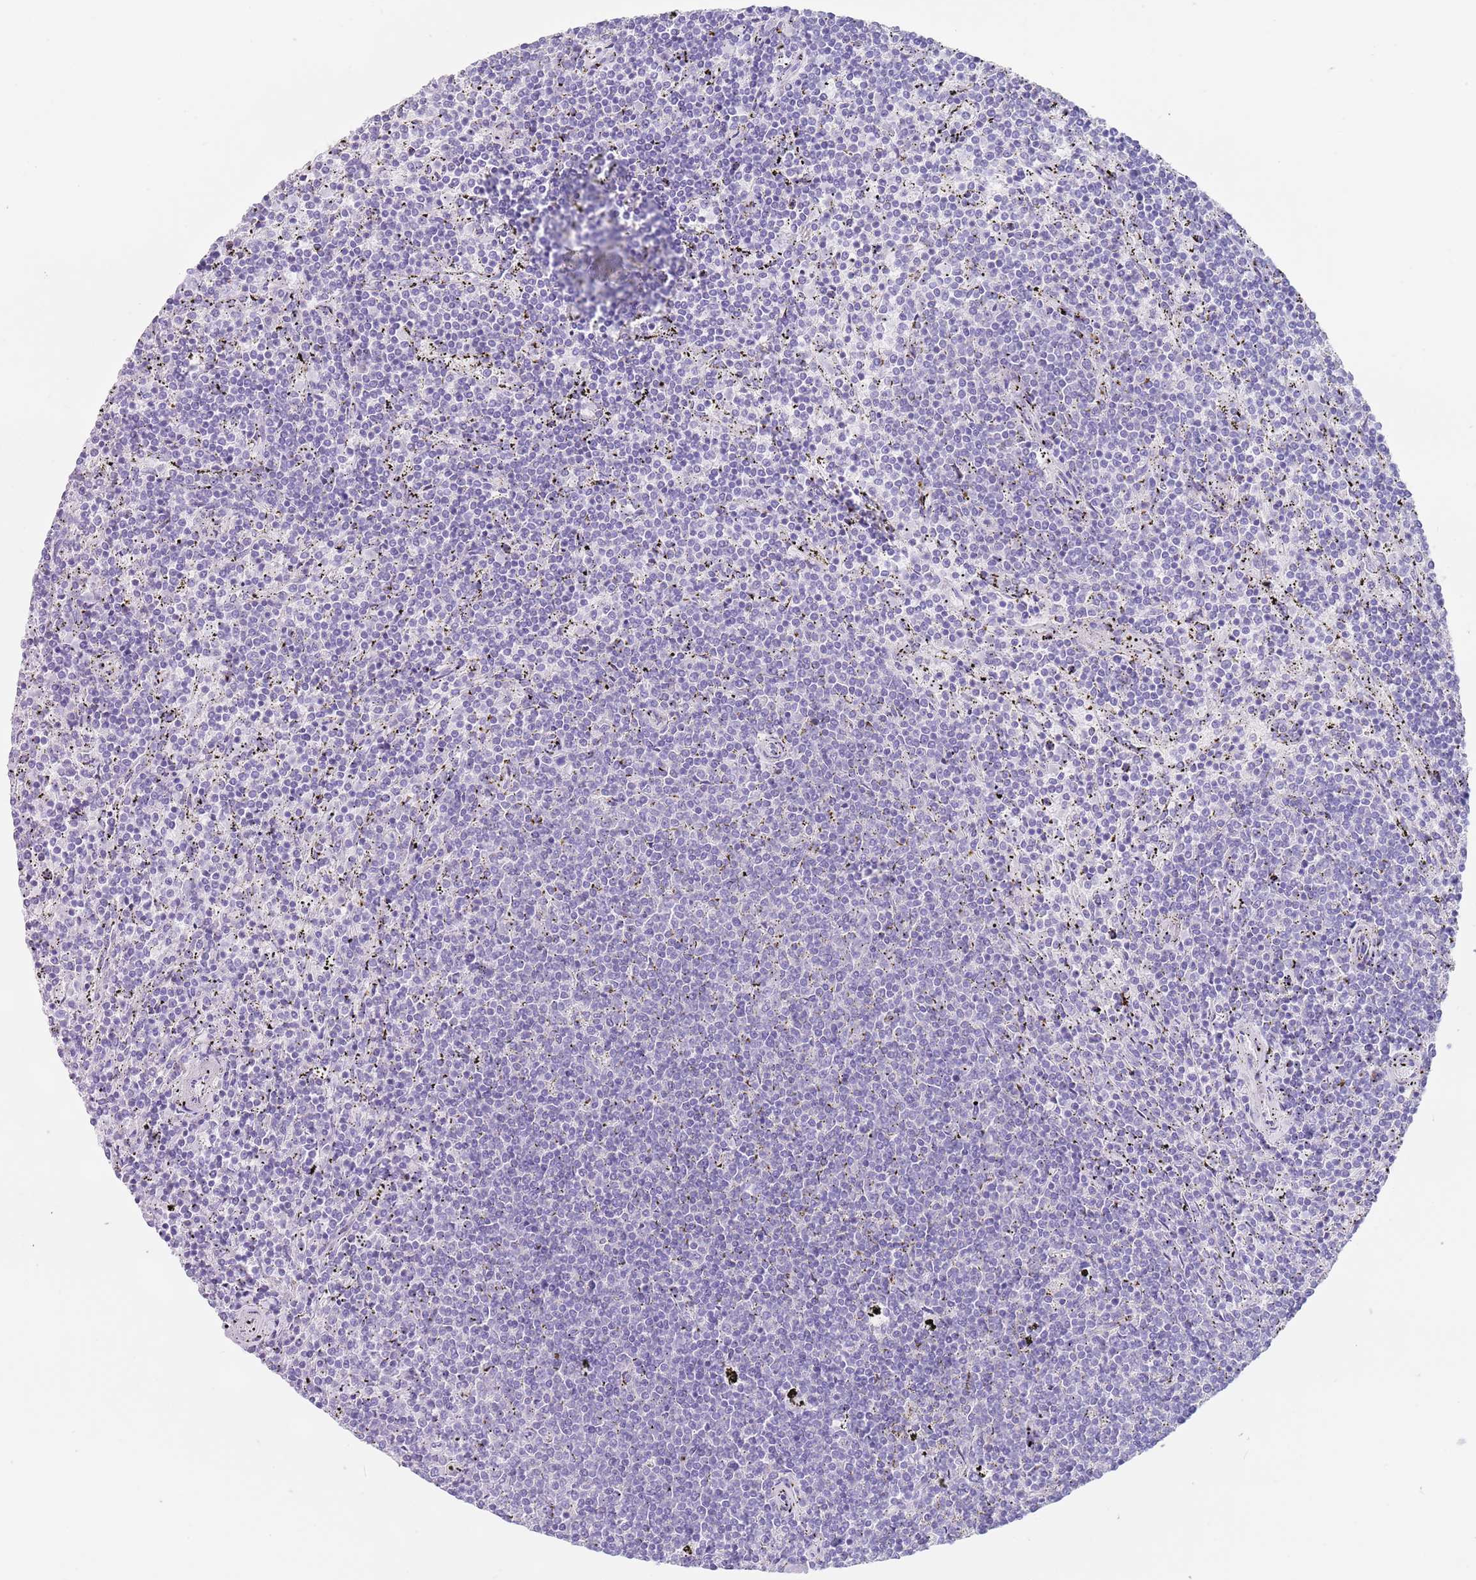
{"staining": {"intensity": "negative", "quantity": "none", "location": "none"}, "tissue": "lymphoma", "cell_type": "Tumor cells", "image_type": "cancer", "snomed": [{"axis": "morphology", "description": "Malignant lymphoma, non-Hodgkin's type, Low grade"}, {"axis": "topography", "description": "Spleen"}], "caption": "Tumor cells are negative for protein expression in human low-grade malignant lymphoma, non-Hodgkin's type.", "gene": "CPXM2", "patient": {"sex": "female", "age": 50}}